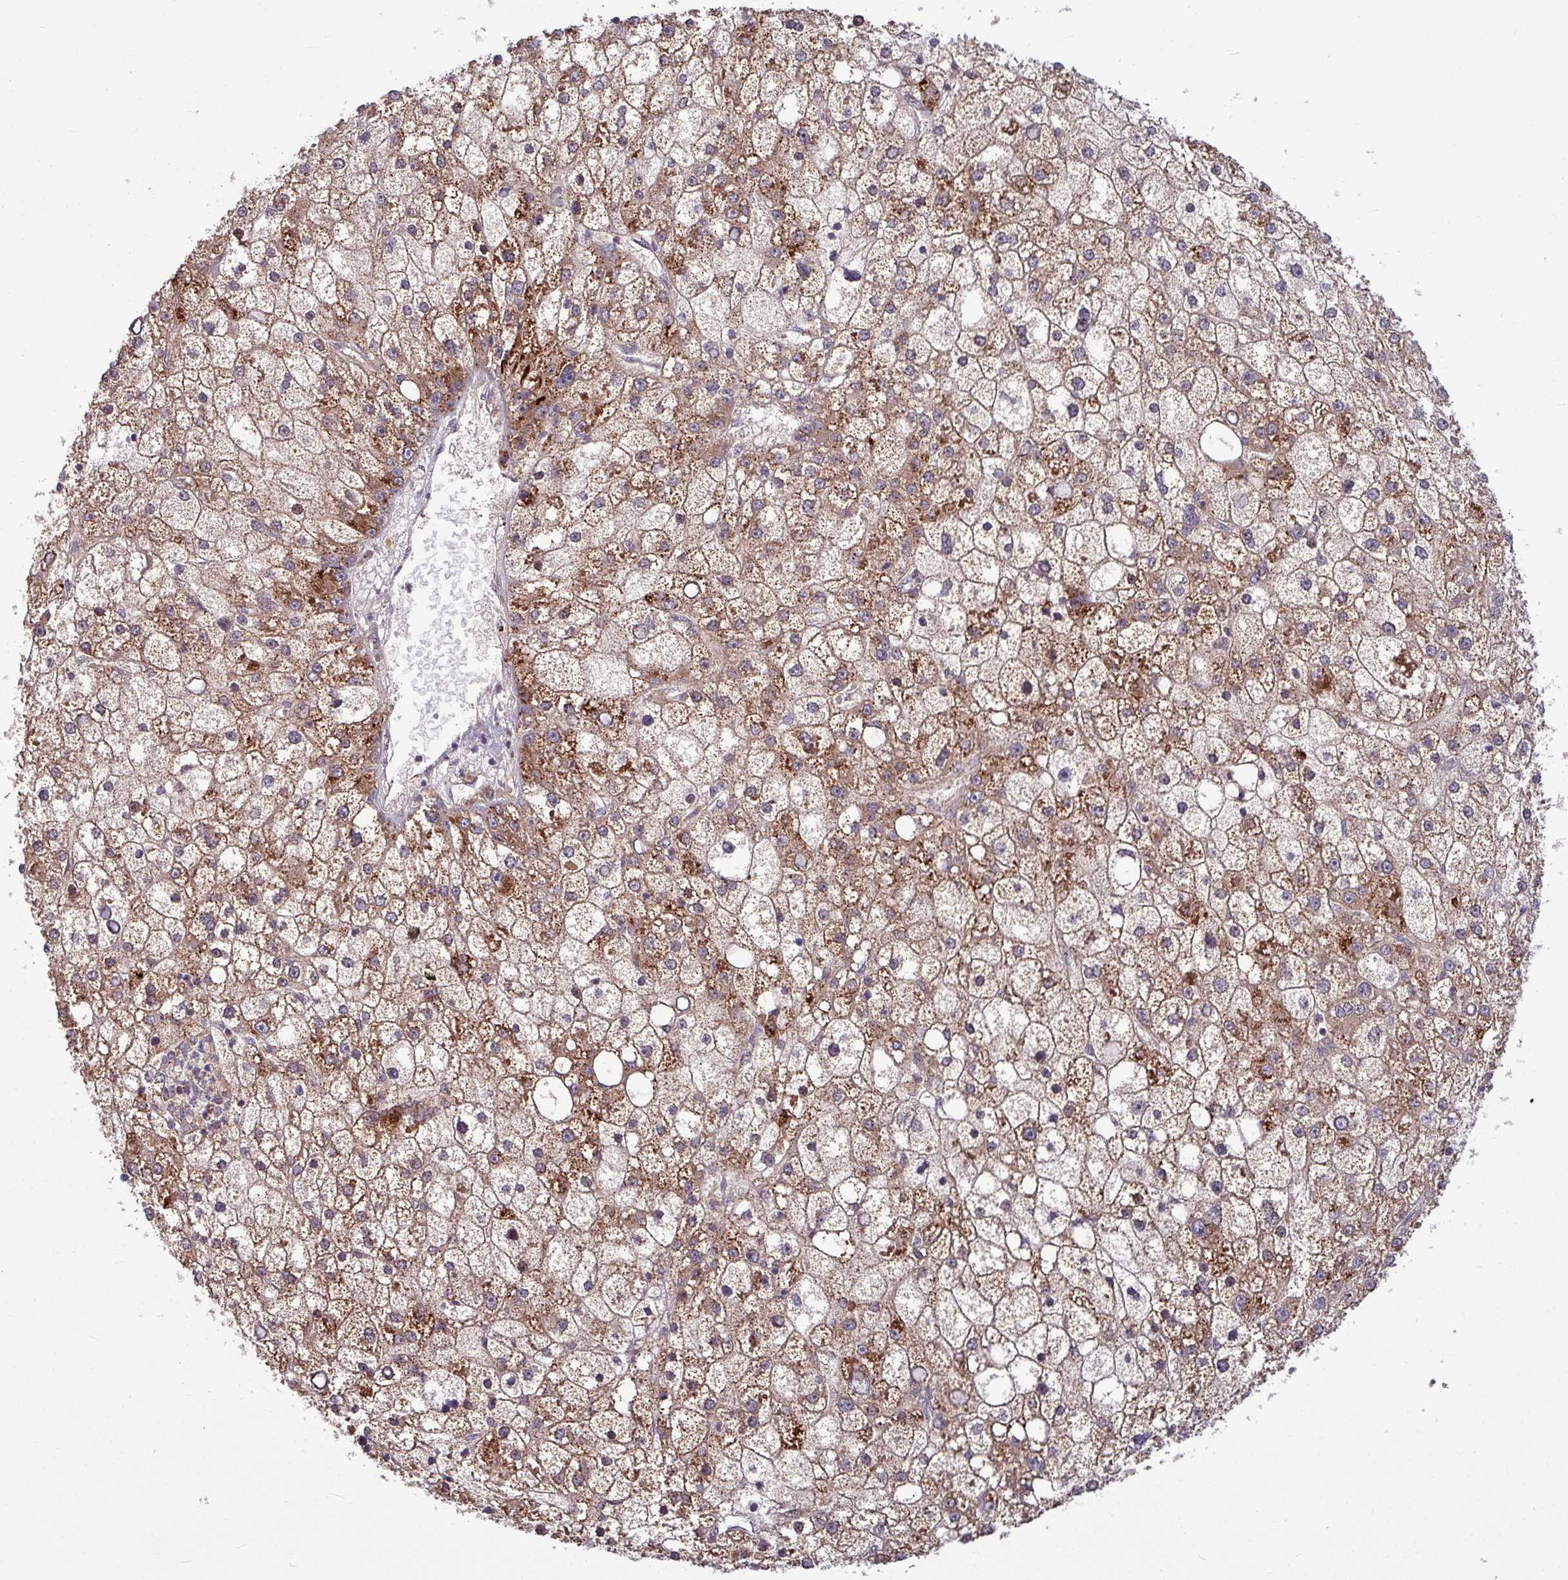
{"staining": {"intensity": "moderate", "quantity": ">75%", "location": "cytoplasmic/membranous"}, "tissue": "liver cancer", "cell_type": "Tumor cells", "image_type": "cancer", "snomed": [{"axis": "morphology", "description": "Carcinoma, Hepatocellular, NOS"}, {"axis": "topography", "description": "Liver"}], "caption": "This histopathology image displays hepatocellular carcinoma (liver) stained with immunohistochemistry to label a protein in brown. The cytoplasmic/membranous of tumor cells show moderate positivity for the protein. Nuclei are counter-stained blue.", "gene": "LSM12", "patient": {"sex": "male", "age": 67}}